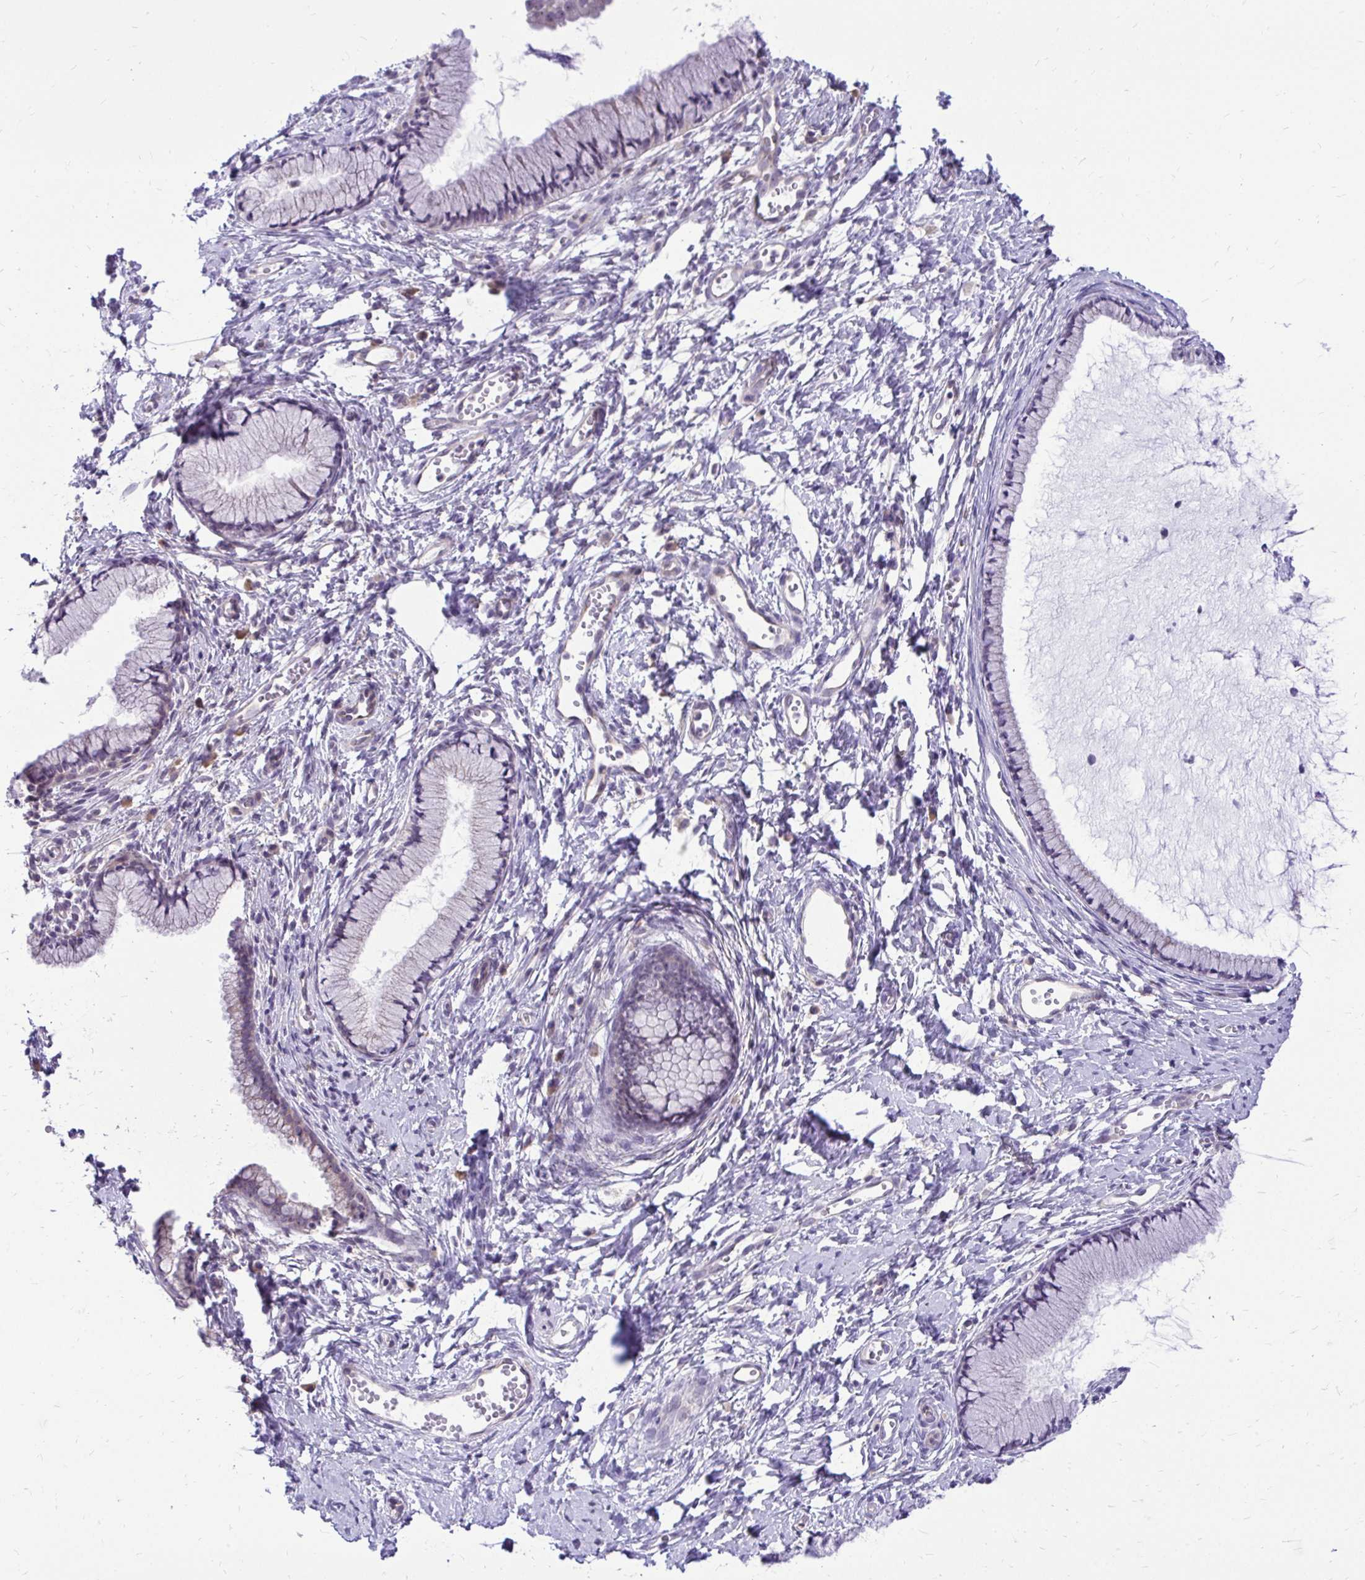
{"staining": {"intensity": "negative", "quantity": "none", "location": "none"}, "tissue": "cervix", "cell_type": "Glandular cells", "image_type": "normal", "snomed": [{"axis": "morphology", "description": "Normal tissue, NOS"}, {"axis": "topography", "description": "Cervix"}], "caption": "Immunohistochemistry micrograph of normal cervix stained for a protein (brown), which displays no expression in glandular cells.", "gene": "NIFK", "patient": {"sex": "female", "age": 40}}